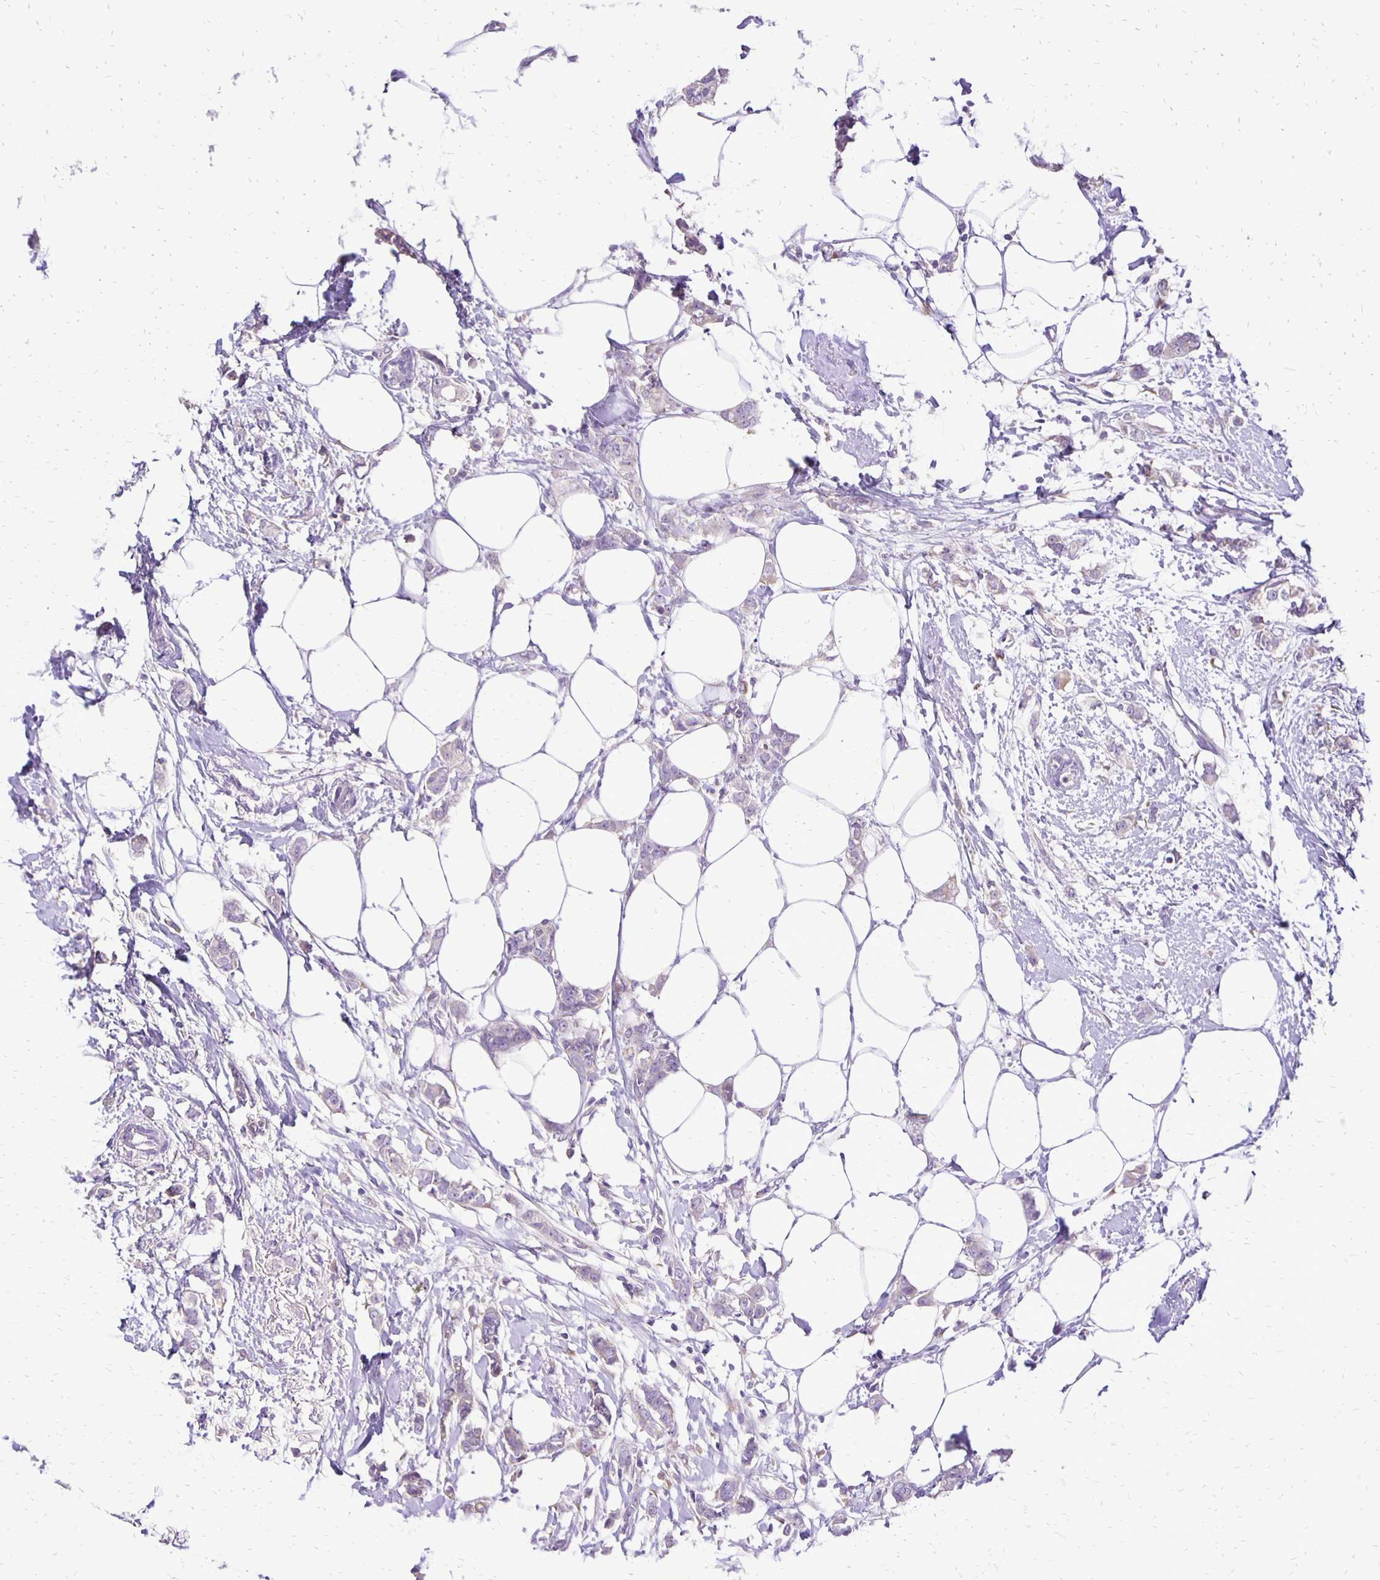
{"staining": {"intensity": "negative", "quantity": "none", "location": "none"}, "tissue": "breast cancer", "cell_type": "Tumor cells", "image_type": "cancer", "snomed": [{"axis": "morphology", "description": "Duct carcinoma"}, {"axis": "topography", "description": "Breast"}], "caption": "Breast cancer (invasive ductal carcinoma) was stained to show a protein in brown. There is no significant expression in tumor cells.", "gene": "ANKRD45", "patient": {"sex": "female", "age": 40}}